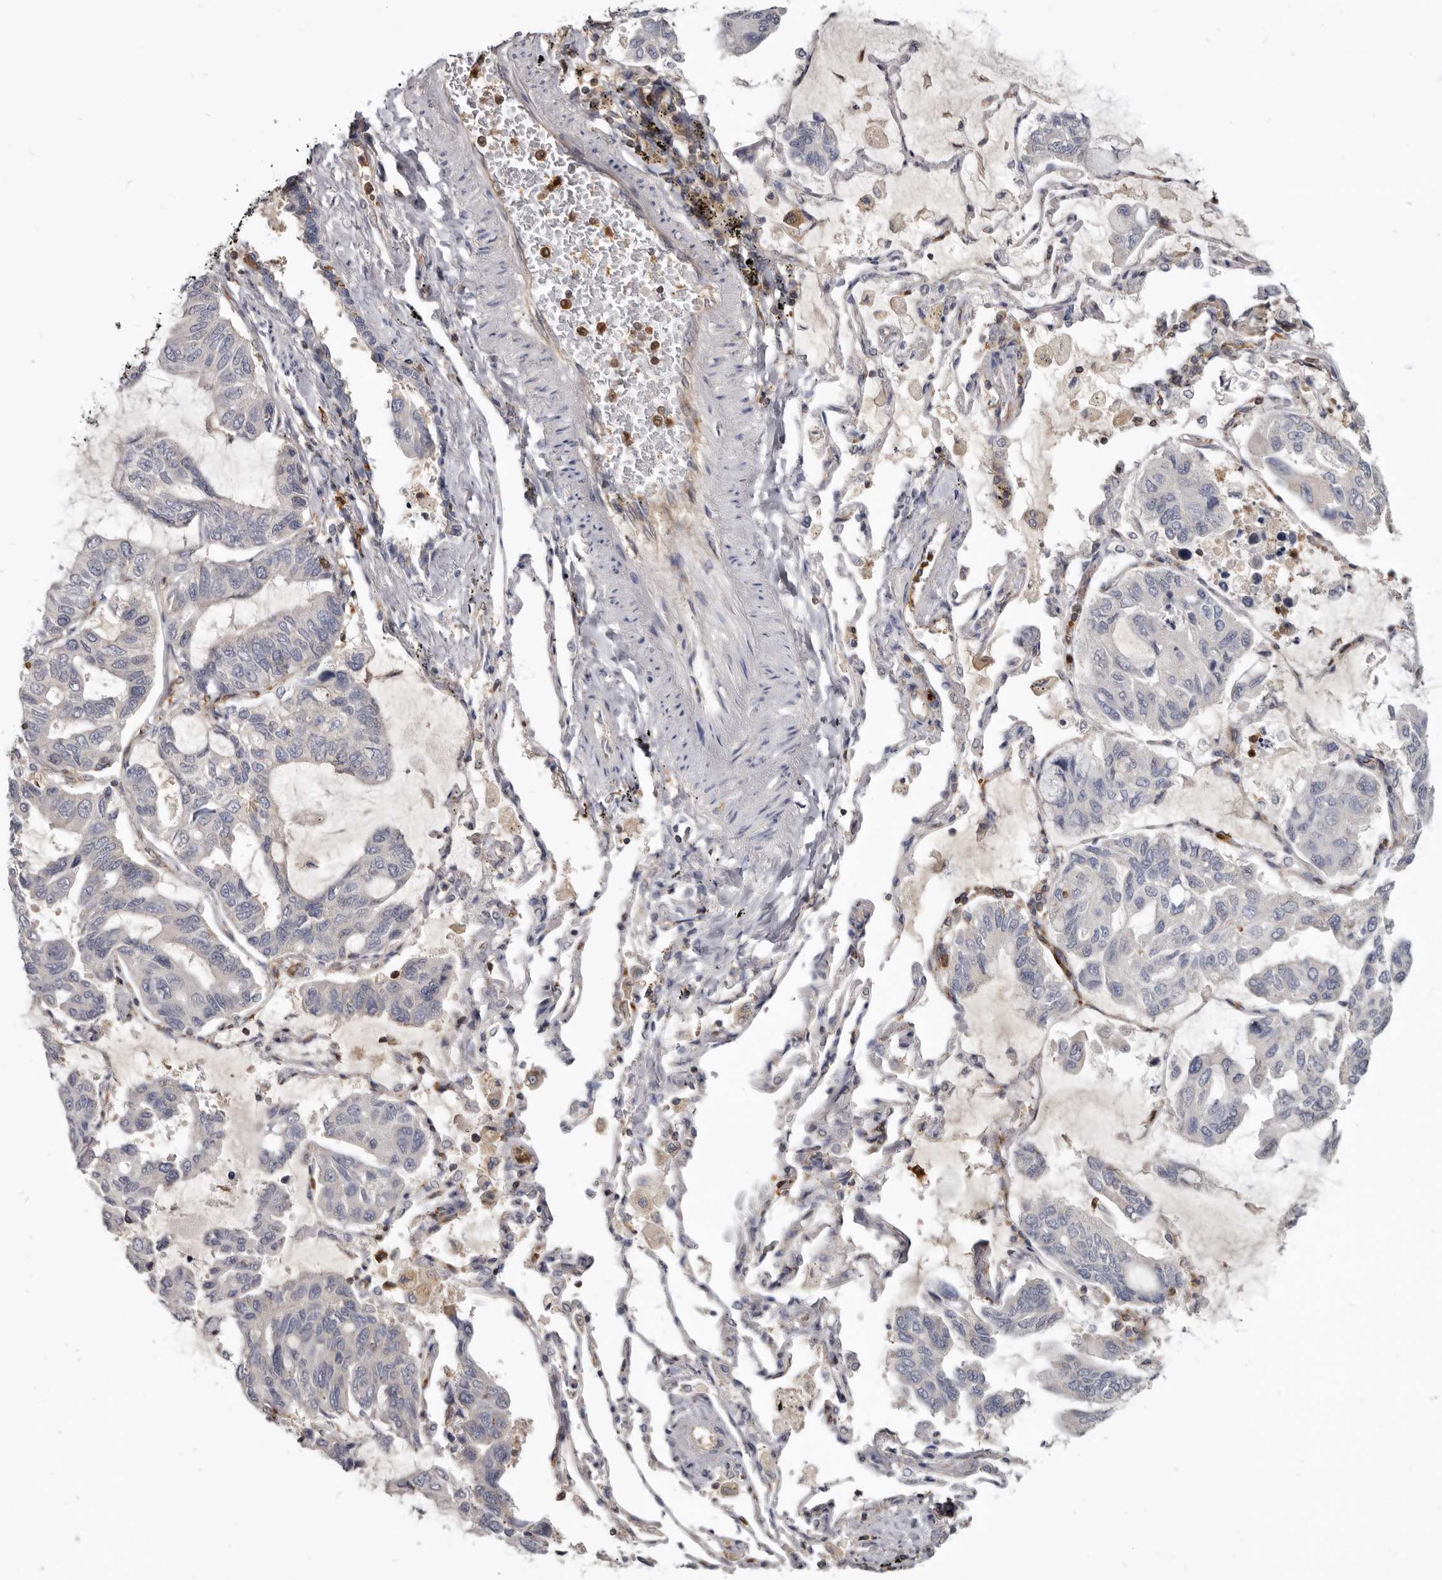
{"staining": {"intensity": "negative", "quantity": "none", "location": "none"}, "tissue": "lung cancer", "cell_type": "Tumor cells", "image_type": "cancer", "snomed": [{"axis": "morphology", "description": "Adenocarcinoma, NOS"}, {"axis": "topography", "description": "Lung"}], "caption": "This photomicrograph is of lung cancer stained with immunohistochemistry (IHC) to label a protein in brown with the nuclei are counter-stained blue. There is no staining in tumor cells.", "gene": "CBL", "patient": {"sex": "male", "age": 64}}